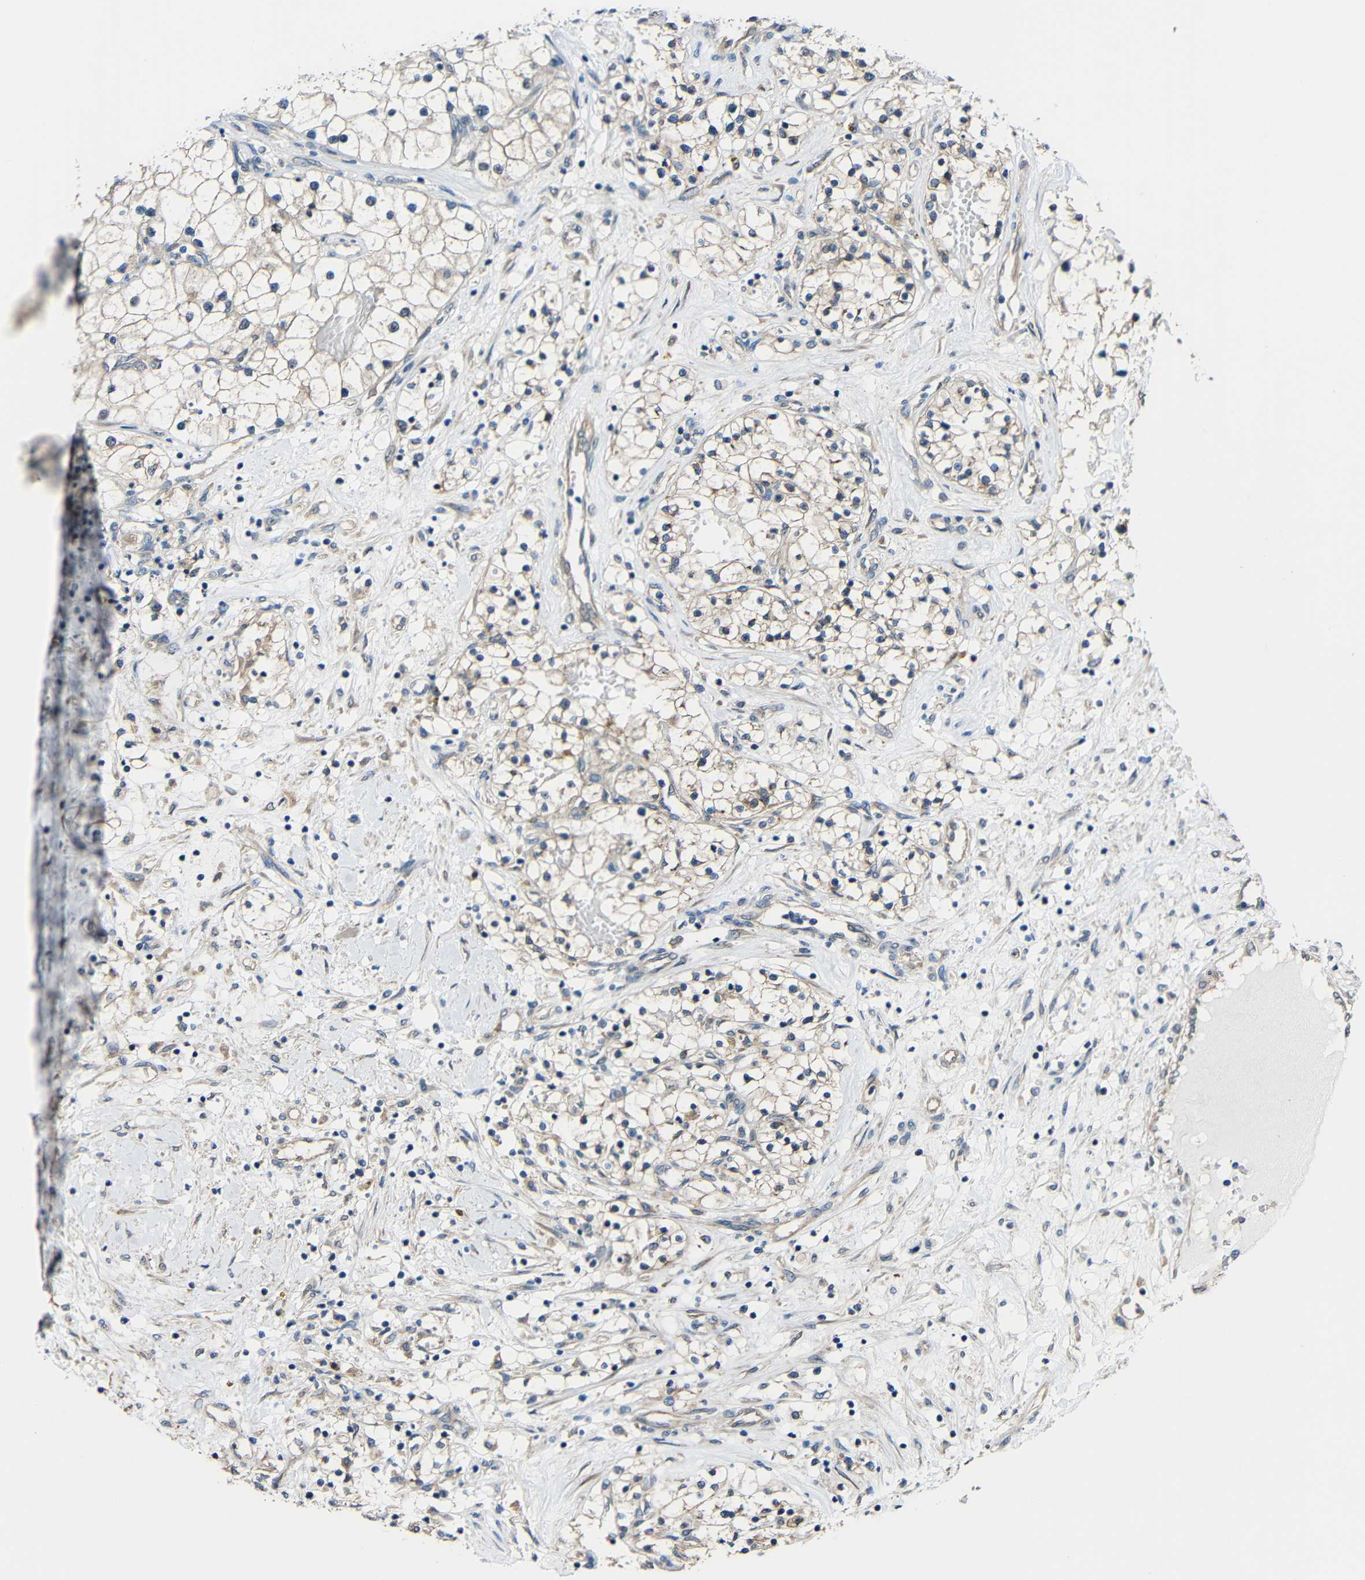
{"staining": {"intensity": "weak", "quantity": "25%-75%", "location": "cytoplasmic/membranous"}, "tissue": "renal cancer", "cell_type": "Tumor cells", "image_type": "cancer", "snomed": [{"axis": "morphology", "description": "Adenocarcinoma, NOS"}, {"axis": "topography", "description": "Kidney"}], "caption": "Tumor cells demonstrate weak cytoplasmic/membranous positivity in approximately 25%-75% of cells in adenocarcinoma (renal).", "gene": "CHST9", "patient": {"sex": "male", "age": 68}}